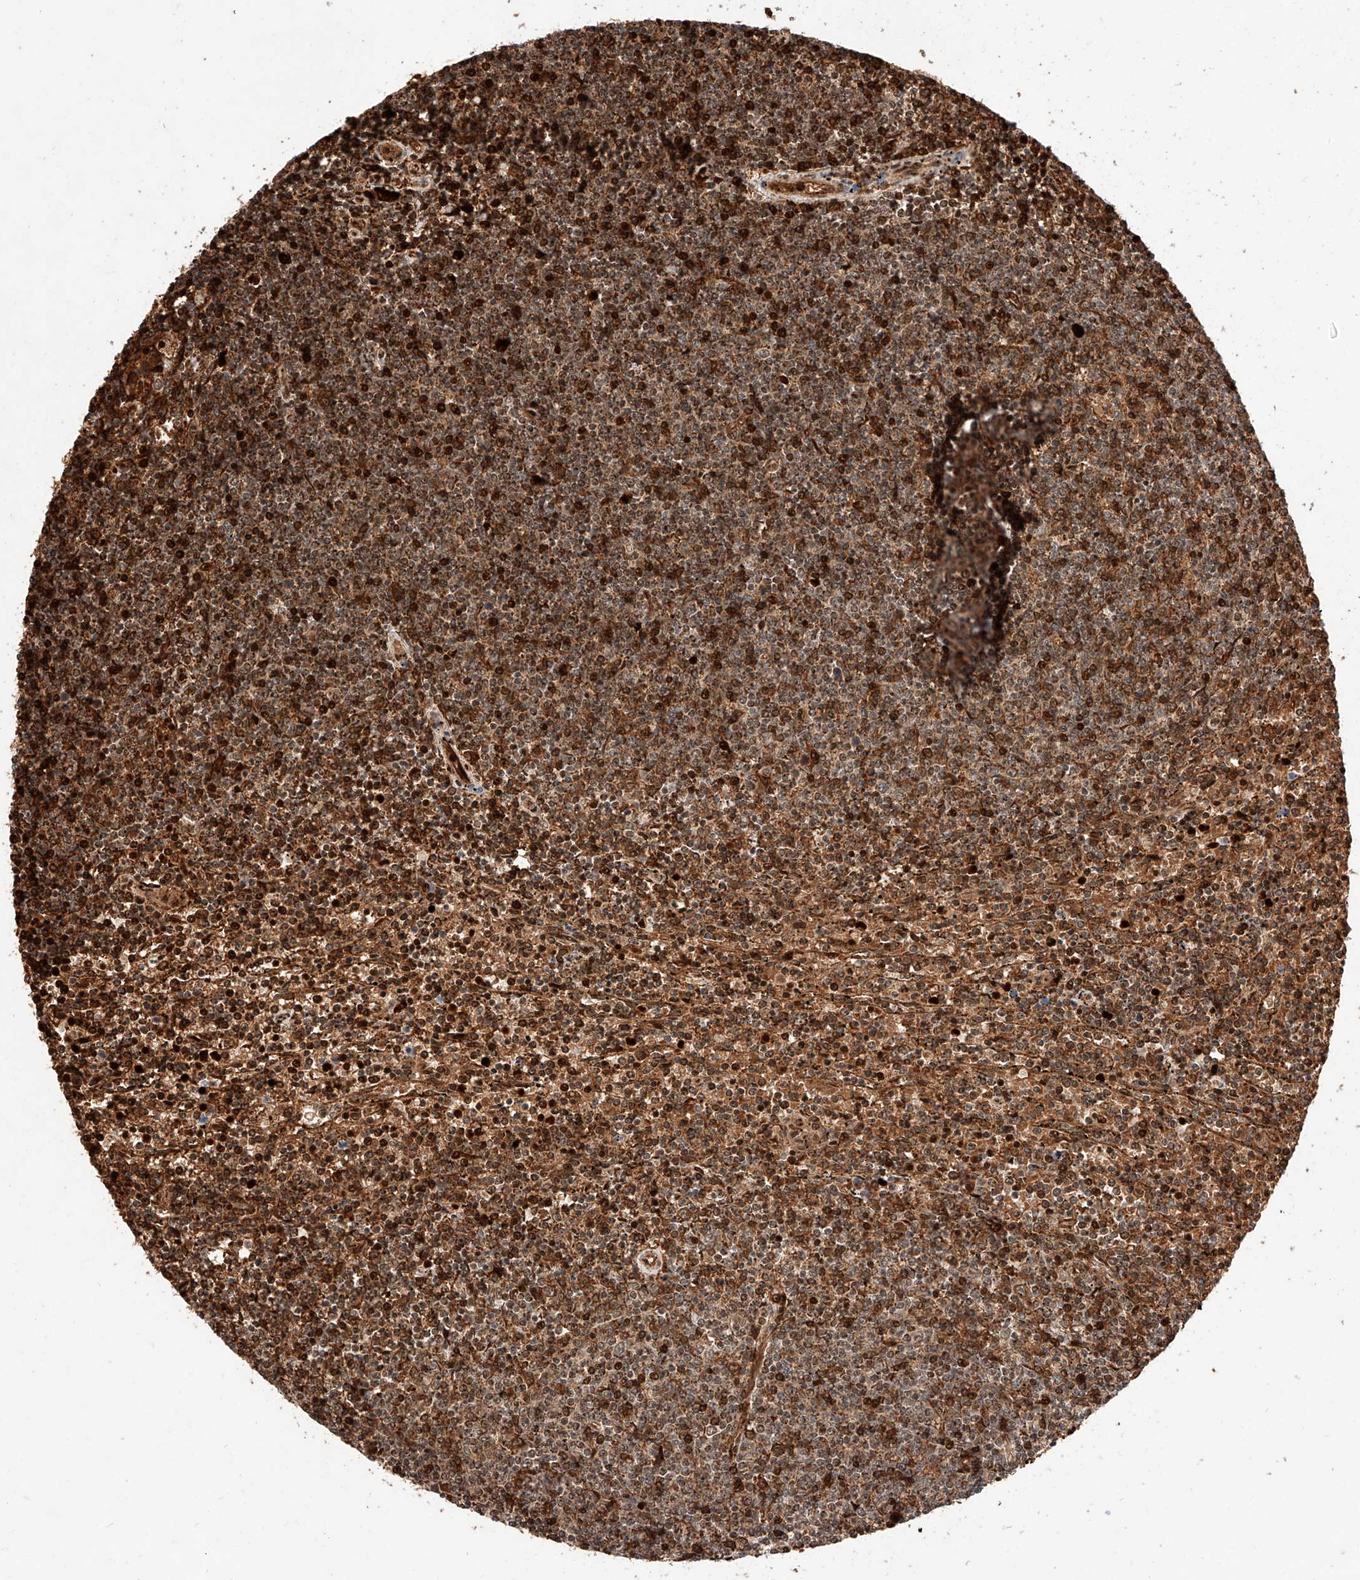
{"staining": {"intensity": "moderate", "quantity": ">75%", "location": "cytoplasmic/membranous,nuclear"}, "tissue": "lymphoma", "cell_type": "Tumor cells", "image_type": "cancer", "snomed": [{"axis": "morphology", "description": "Malignant lymphoma, non-Hodgkin's type, Low grade"}, {"axis": "topography", "description": "Spleen"}], "caption": "An immunohistochemistry (IHC) image of neoplastic tissue is shown. Protein staining in brown shows moderate cytoplasmic/membranous and nuclear positivity in low-grade malignant lymphoma, non-Hodgkin's type within tumor cells. (Stains: DAB (3,3'-diaminobenzidine) in brown, nuclei in blue, Microscopy: brightfield microscopy at high magnification).", "gene": "THTPA", "patient": {"sex": "female", "age": 50}}